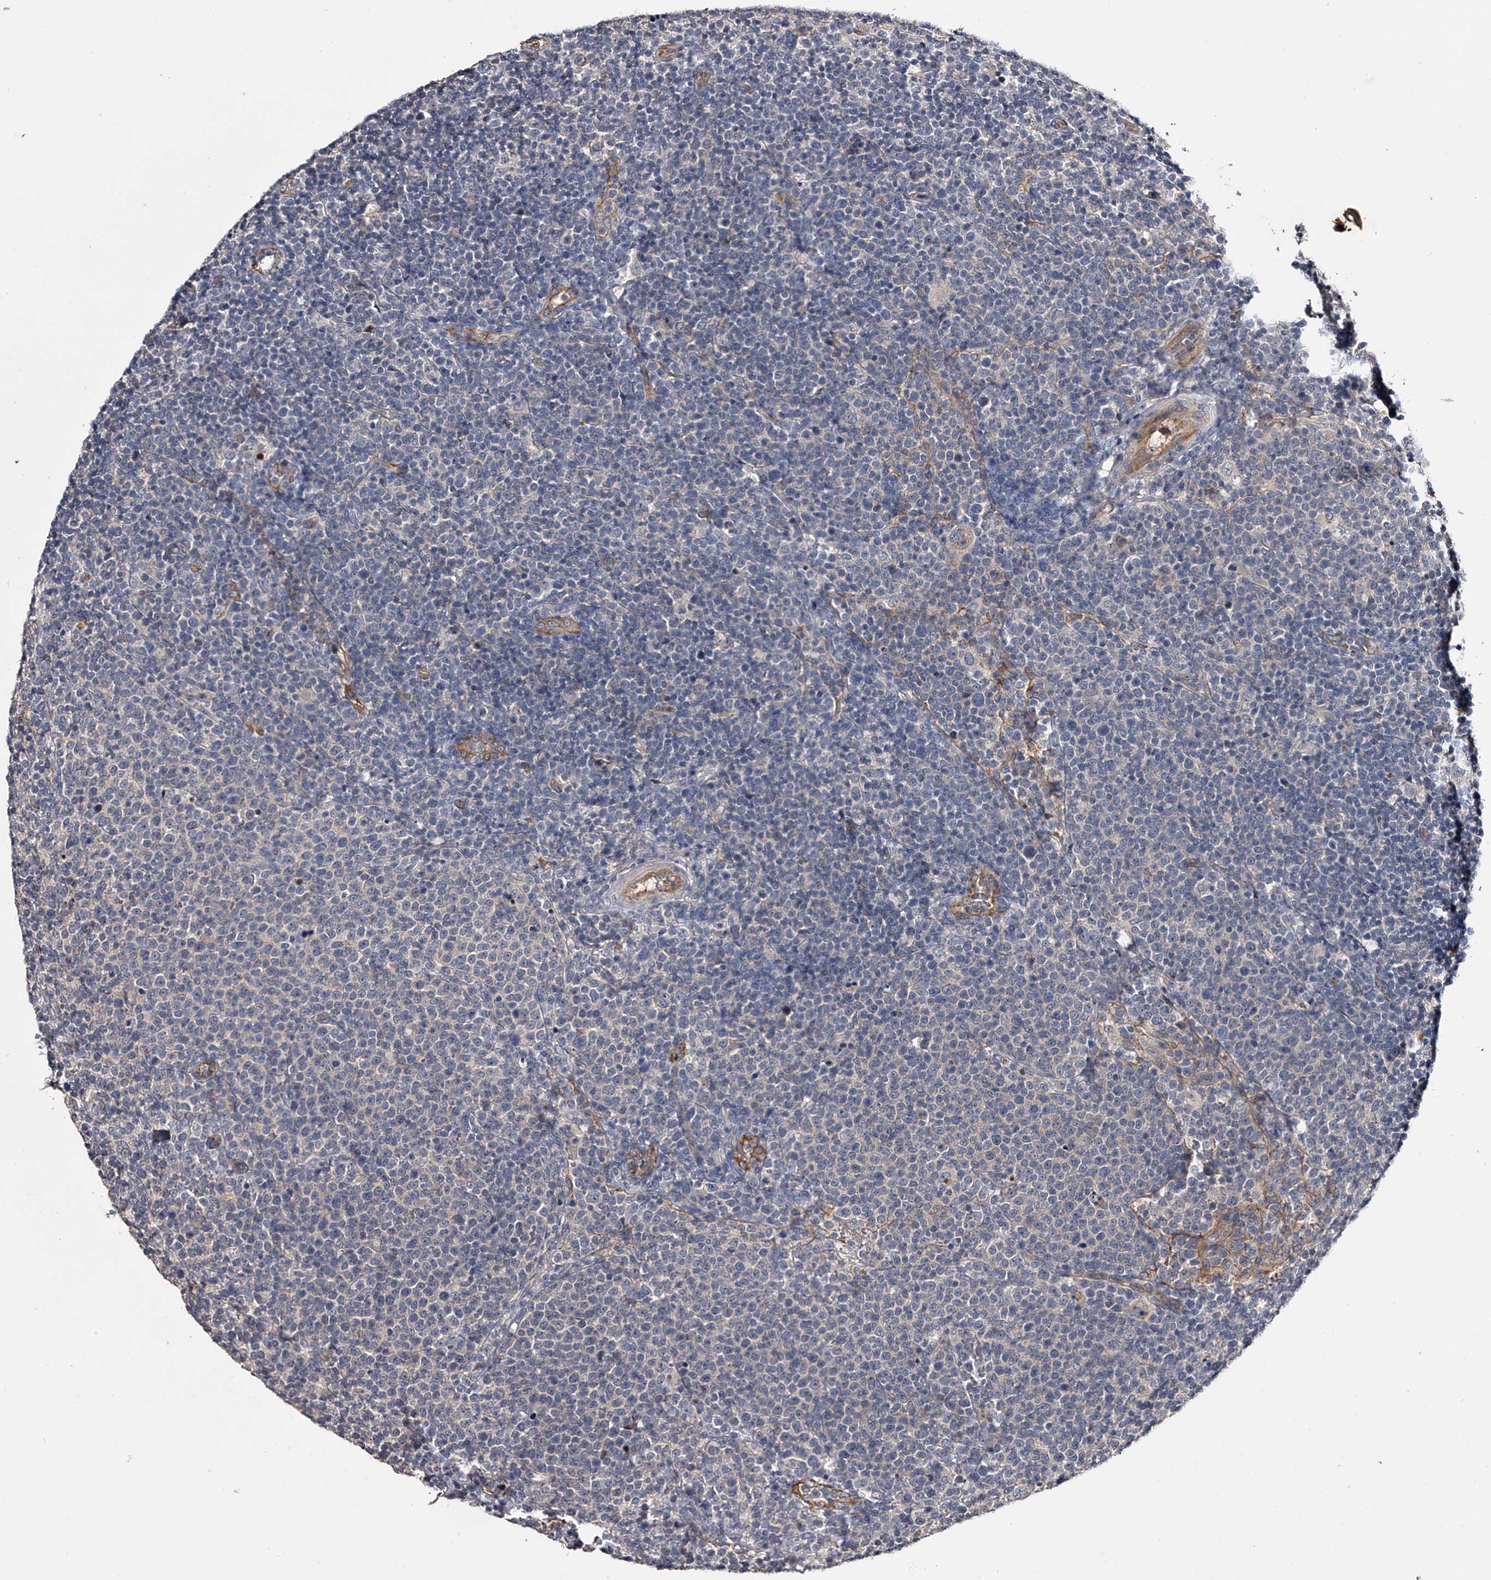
{"staining": {"intensity": "negative", "quantity": "none", "location": "none"}, "tissue": "lymphoma", "cell_type": "Tumor cells", "image_type": "cancer", "snomed": [{"axis": "morphology", "description": "Malignant lymphoma, non-Hodgkin's type, High grade"}, {"axis": "topography", "description": "Lymph node"}], "caption": "Tumor cells show no significant expression in lymphoma.", "gene": "MDN1", "patient": {"sex": "male", "age": 61}}